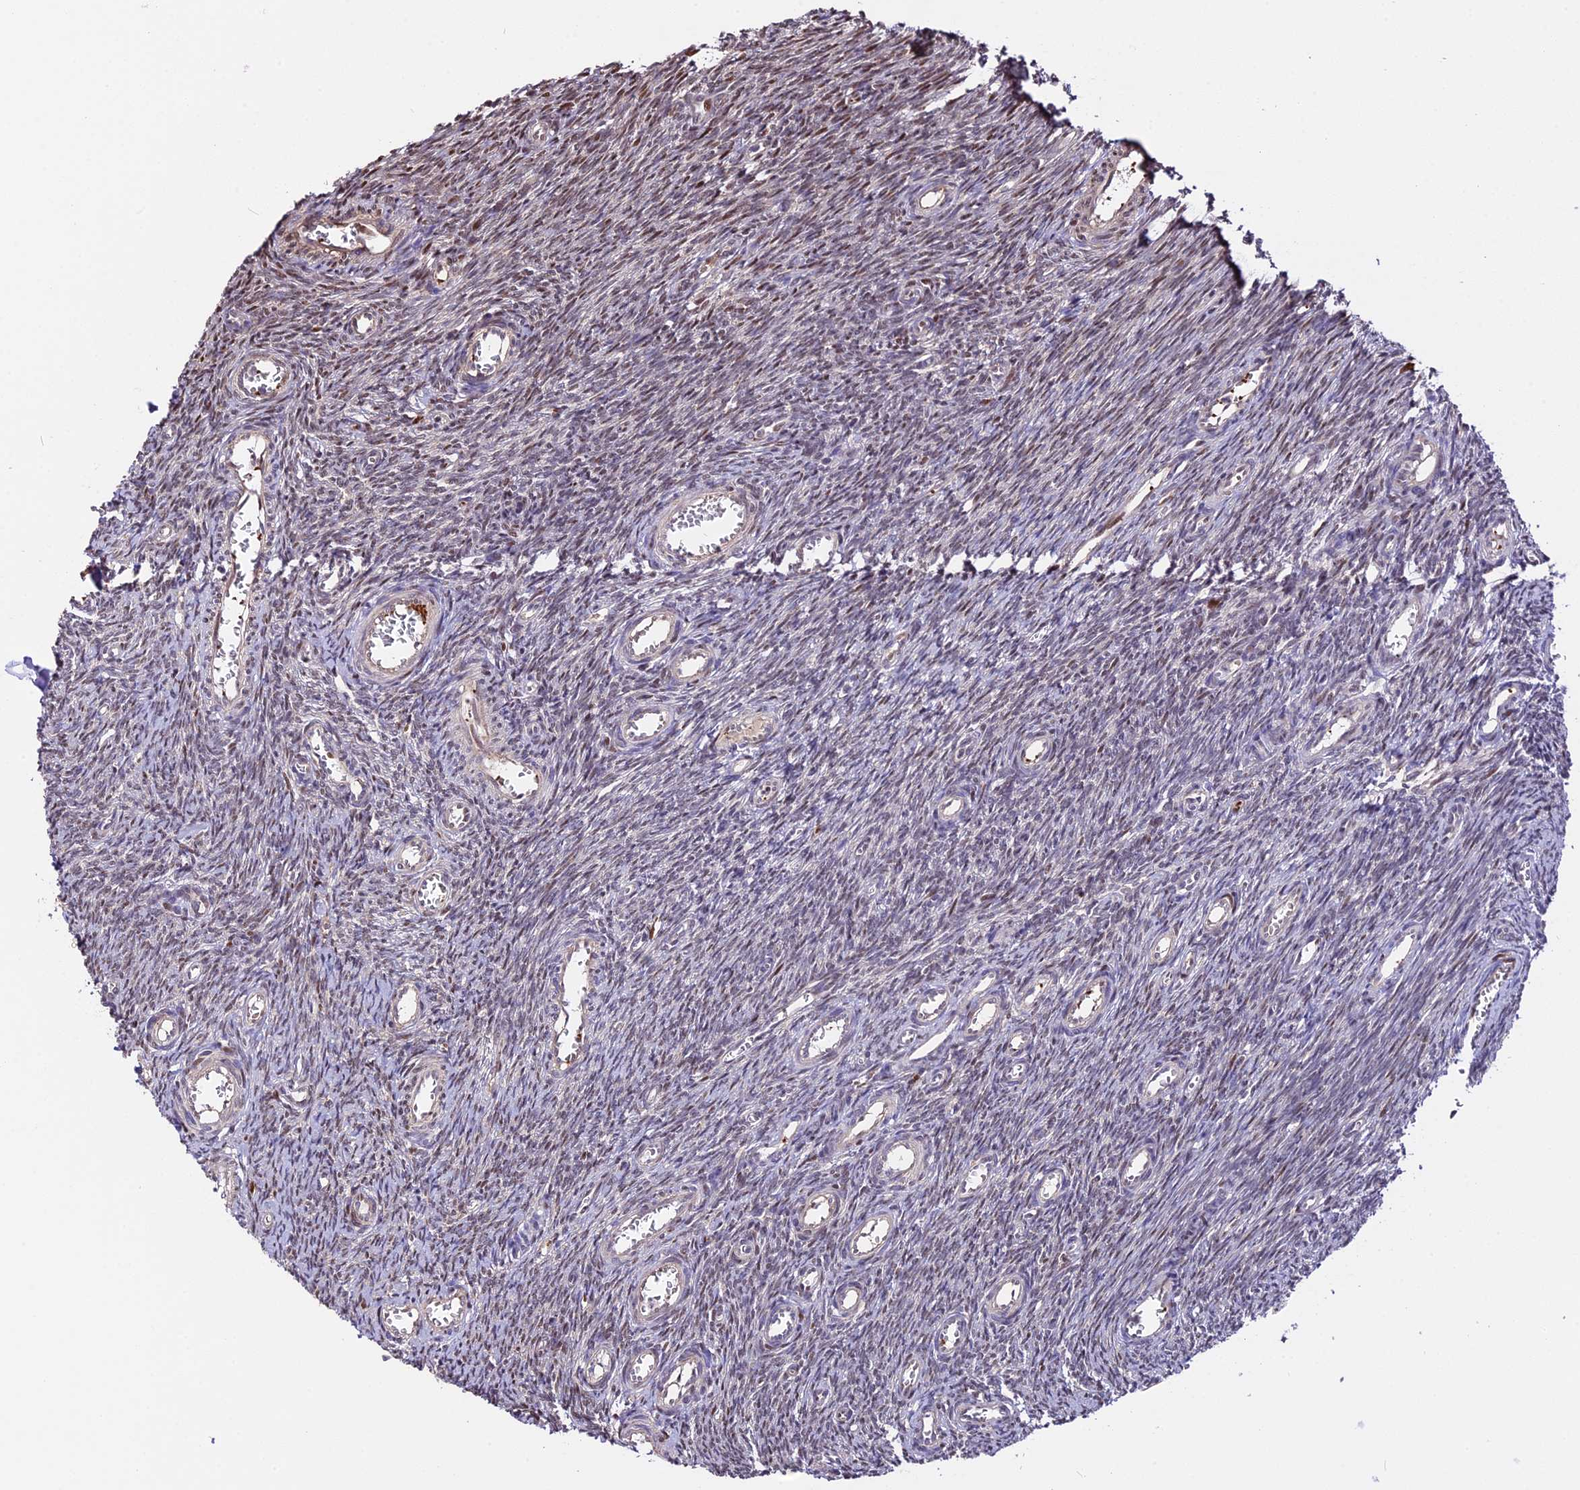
{"staining": {"intensity": "weak", "quantity": "25%-75%", "location": "nuclear"}, "tissue": "ovary", "cell_type": "Ovarian stroma cells", "image_type": "normal", "snomed": [{"axis": "morphology", "description": "Normal tissue, NOS"}, {"axis": "topography", "description": "Ovary"}], "caption": "Normal ovary exhibits weak nuclear staining in about 25%-75% of ovarian stroma cells.", "gene": "HERPUD1", "patient": {"sex": "female", "age": 44}}